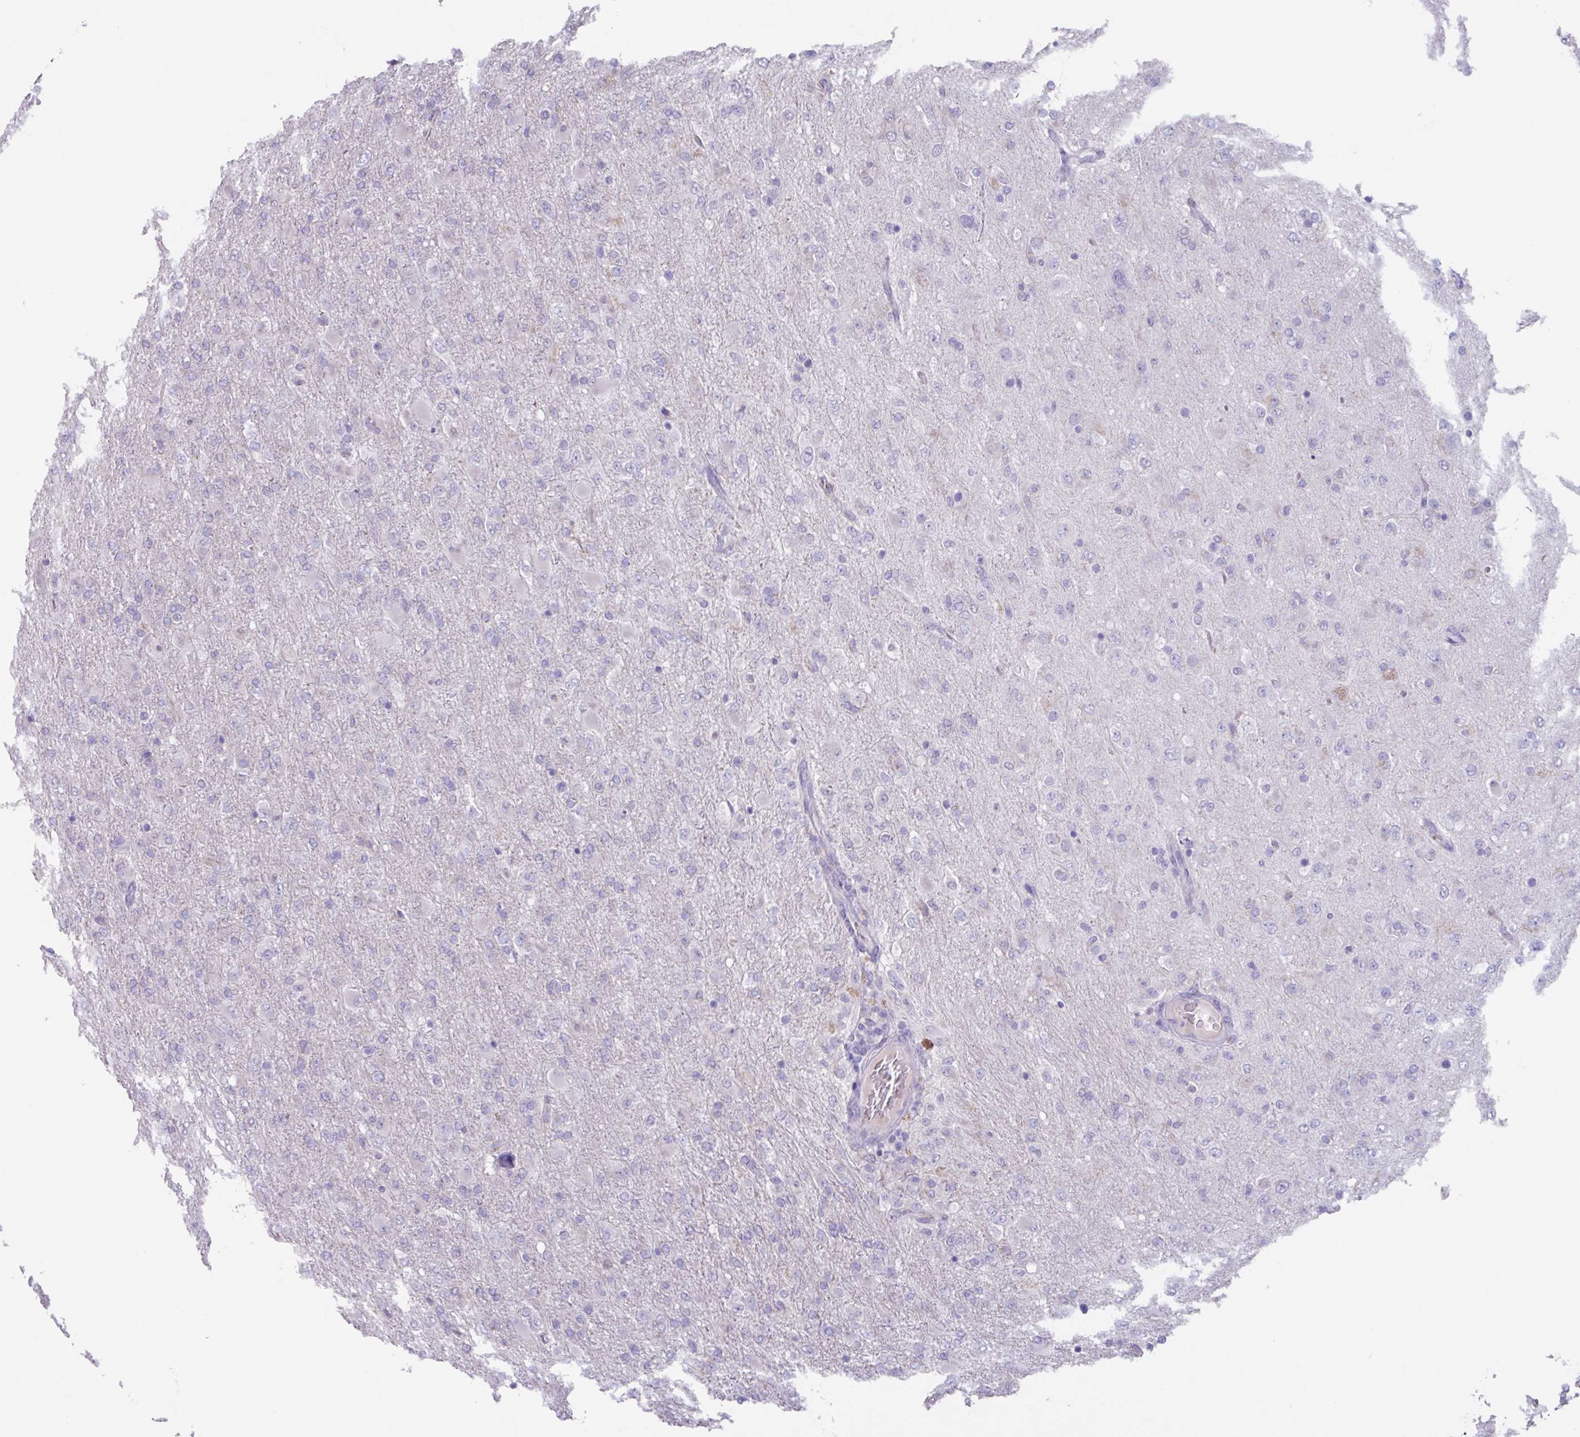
{"staining": {"intensity": "negative", "quantity": "none", "location": "none"}, "tissue": "glioma", "cell_type": "Tumor cells", "image_type": "cancer", "snomed": [{"axis": "morphology", "description": "Glioma, malignant, Low grade"}, {"axis": "topography", "description": "Brain"}], "caption": "Tumor cells show no significant protein staining in glioma.", "gene": "OR2T10", "patient": {"sex": "male", "age": 65}}